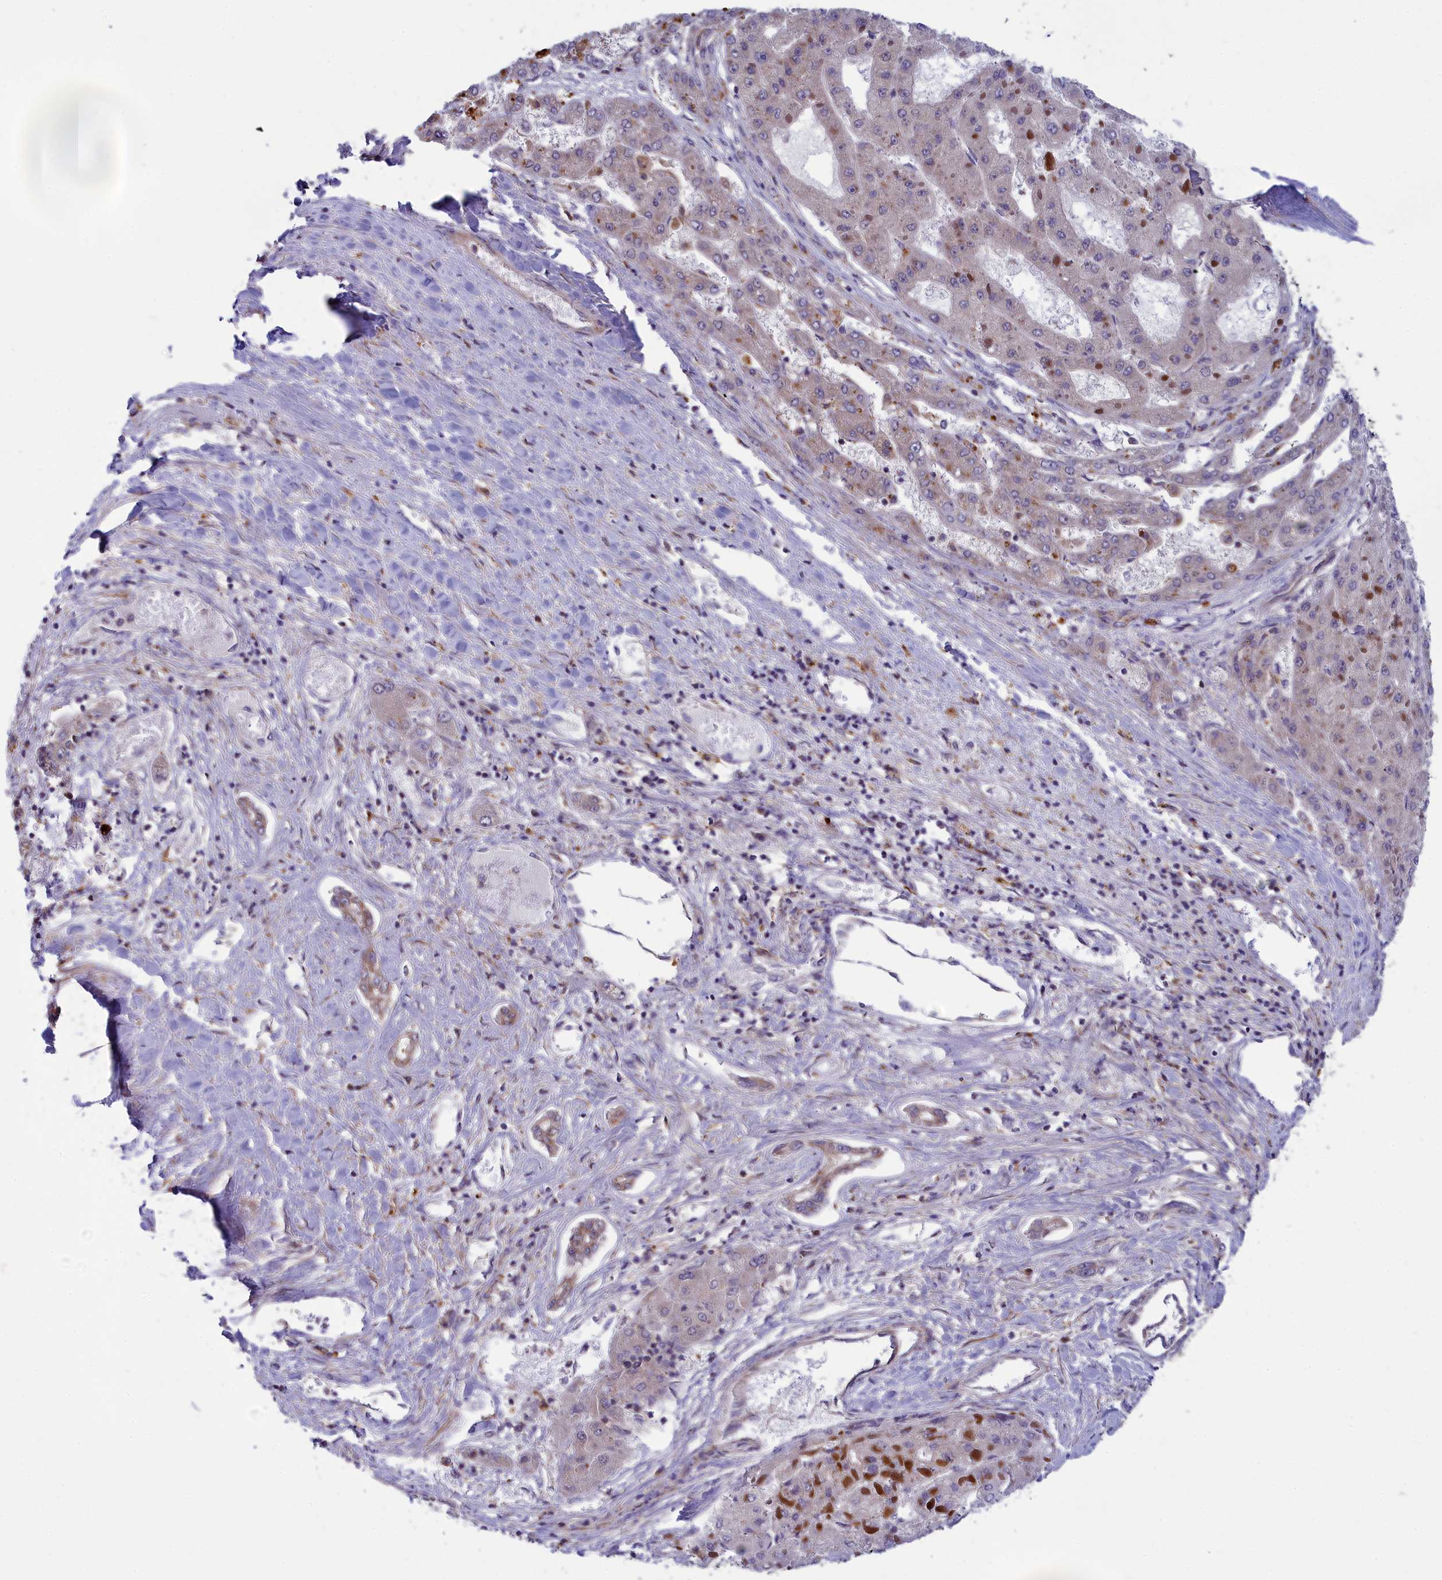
{"staining": {"intensity": "moderate", "quantity": "<25%", "location": "cytoplasmic/membranous"}, "tissue": "liver cancer", "cell_type": "Tumor cells", "image_type": "cancer", "snomed": [{"axis": "morphology", "description": "Carcinoma, Hepatocellular, NOS"}, {"axis": "topography", "description": "Liver"}], "caption": "High-power microscopy captured an IHC micrograph of hepatocellular carcinoma (liver), revealing moderate cytoplasmic/membranous positivity in approximately <25% of tumor cells. (DAB IHC, brown staining for protein, blue staining for nuclei).", "gene": "BLTP2", "patient": {"sex": "female", "age": 73}}